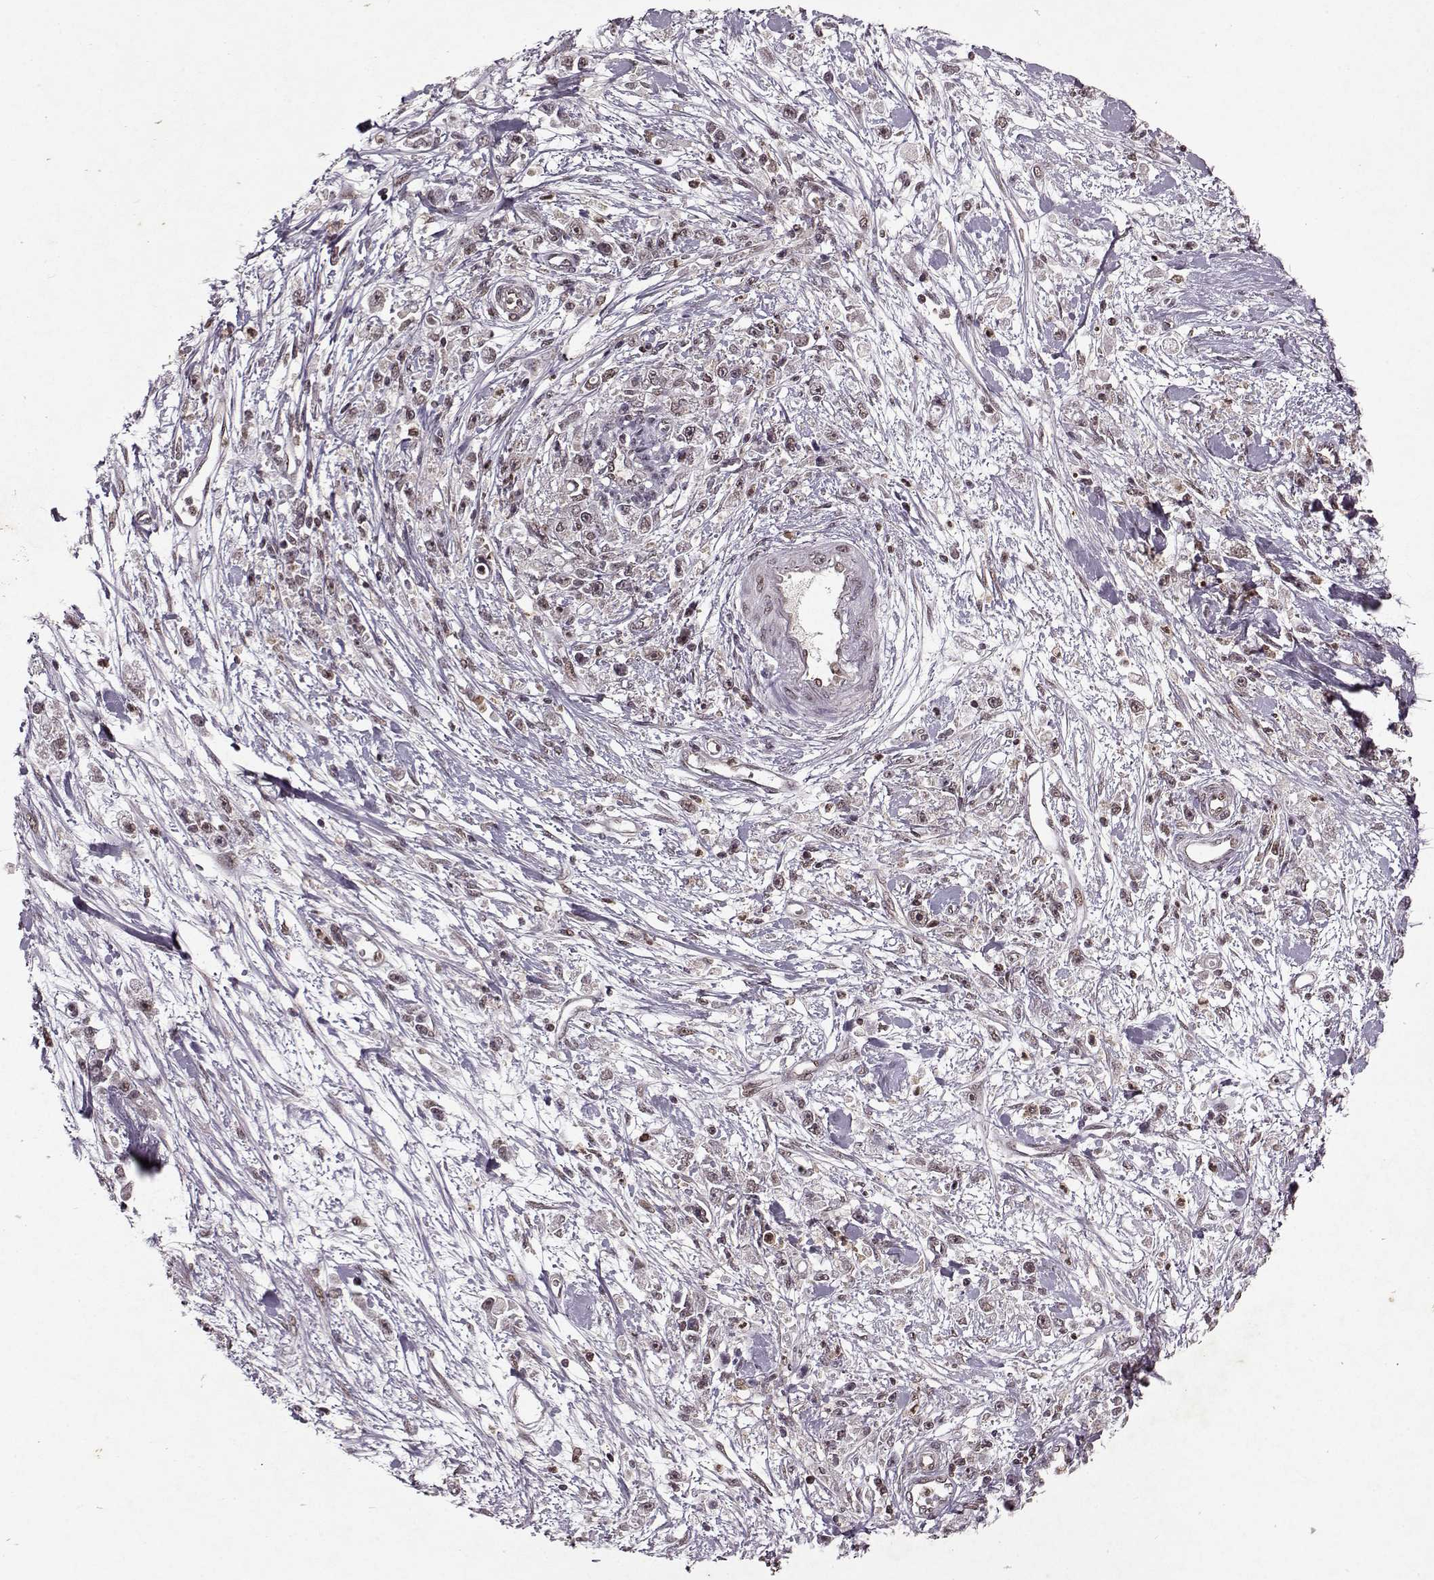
{"staining": {"intensity": "weak", "quantity": ">75%", "location": "cytoplasmic/membranous"}, "tissue": "stomach cancer", "cell_type": "Tumor cells", "image_type": "cancer", "snomed": [{"axis": "morphology", "description": "Adenocarcinoma, NOS"}, {"axis": "topography", "description": "Stomach"}], "caption": "Immunohistochemistry (IHC) image of human stomach cancer (adenocarcinoma) stained for a protein (brown), which reveals low levels of weak cytoplasmic/membranous expression in approximately >75% of tumor cells.", "gene": "PSMA7", "patient": {"sex": "female", "age": 59}}